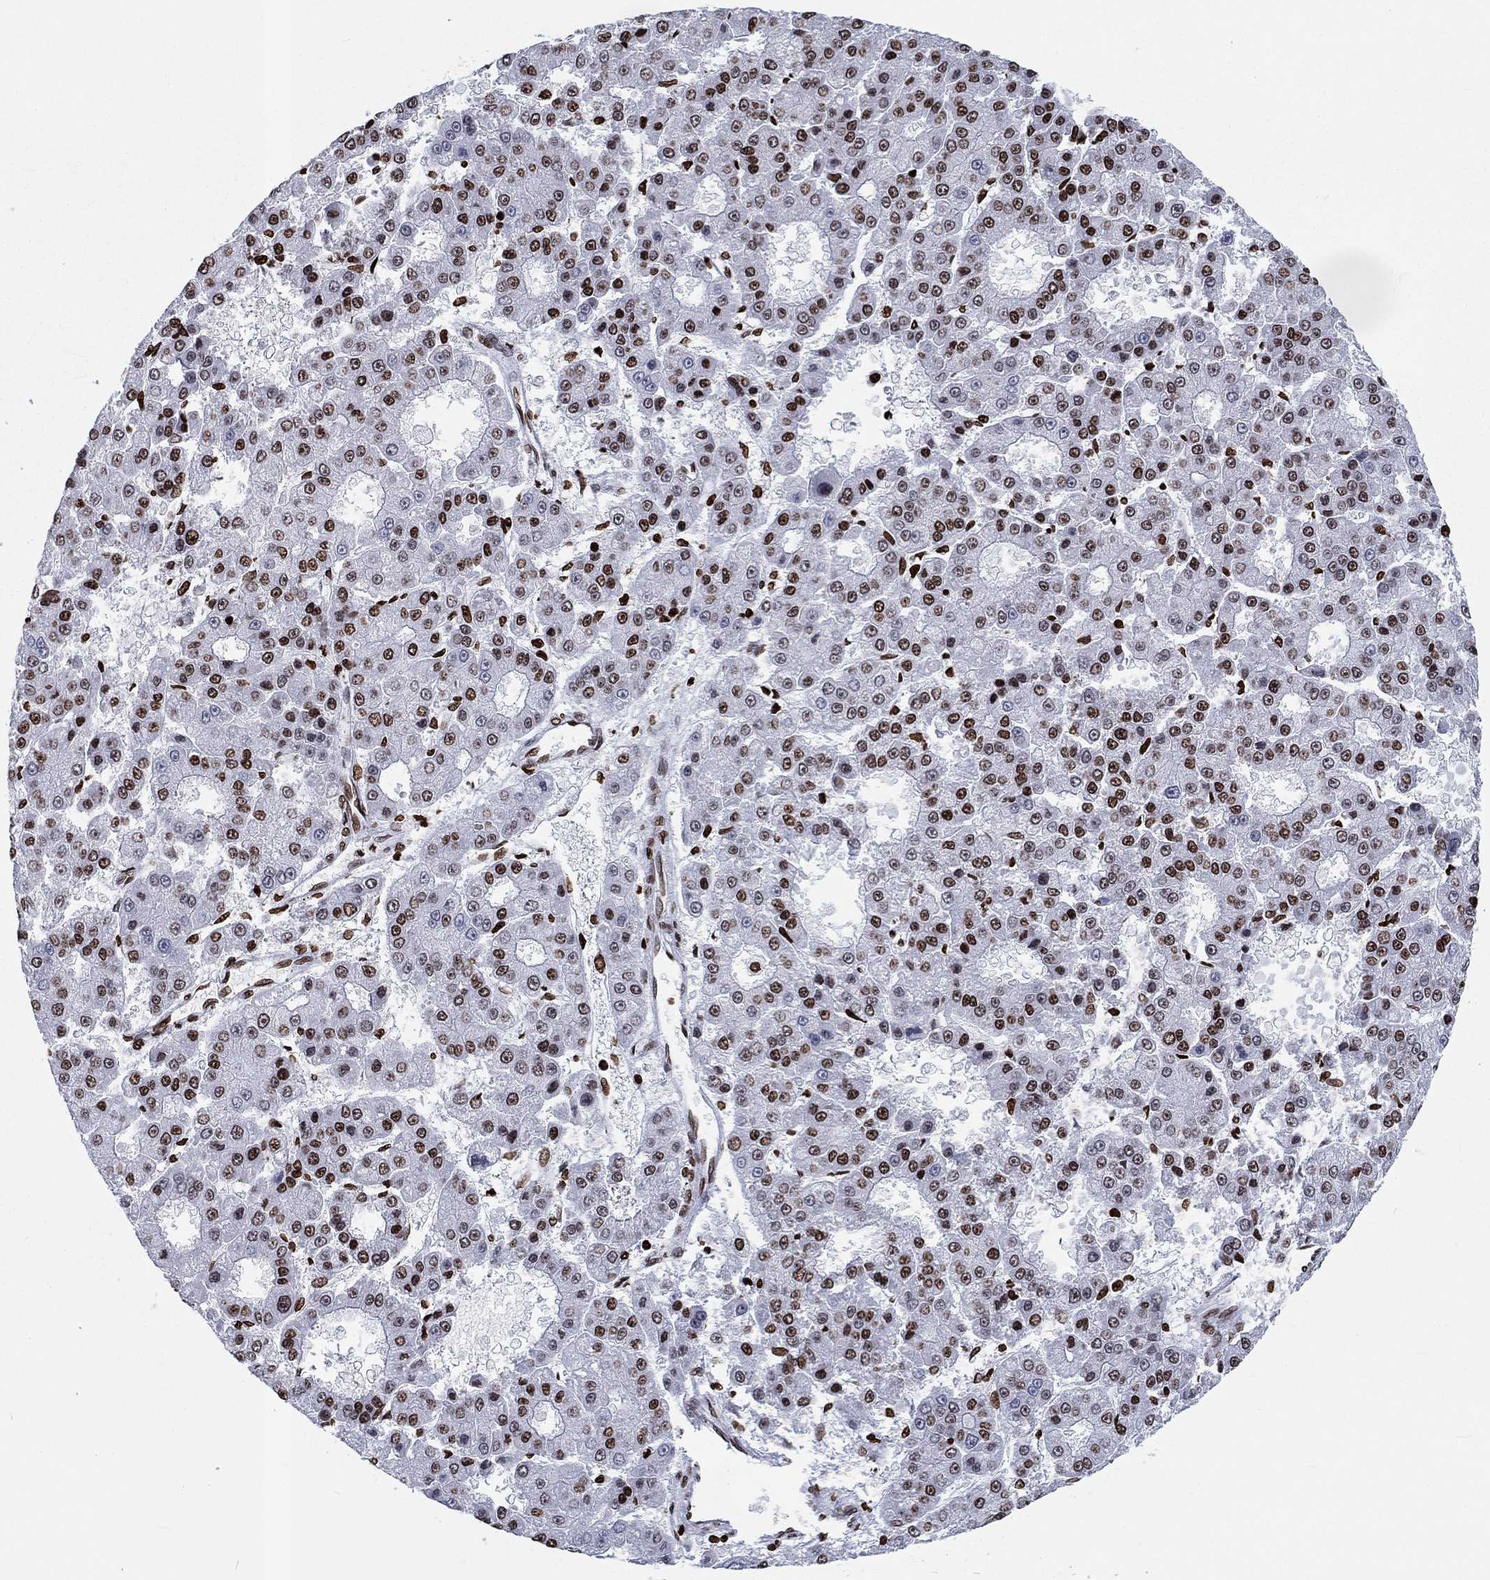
{"staining": {"intensity": "strong", "quantity": "25%-75%", "location": "nuclear"}, "tissue": "liver cancer", "cell_type": "Tumor cells", "image_type": "cancer", "snomed": [{"axis": "morphology", "description": "Carcinoma, Hepatocellular, NOS"}, {"axis": "topography", "description": "Liver"}], "caption": "Immunohistochemical staining of liver cancer (hepatocellular carcinoma) reveals high levels of strong nuclear protein expression in about 25%-75% of tumor cells. (IHC, brightfield microscopy, high magnification).", "gene": "H1-5", "patient": {"sex": "male", "age": 70}}